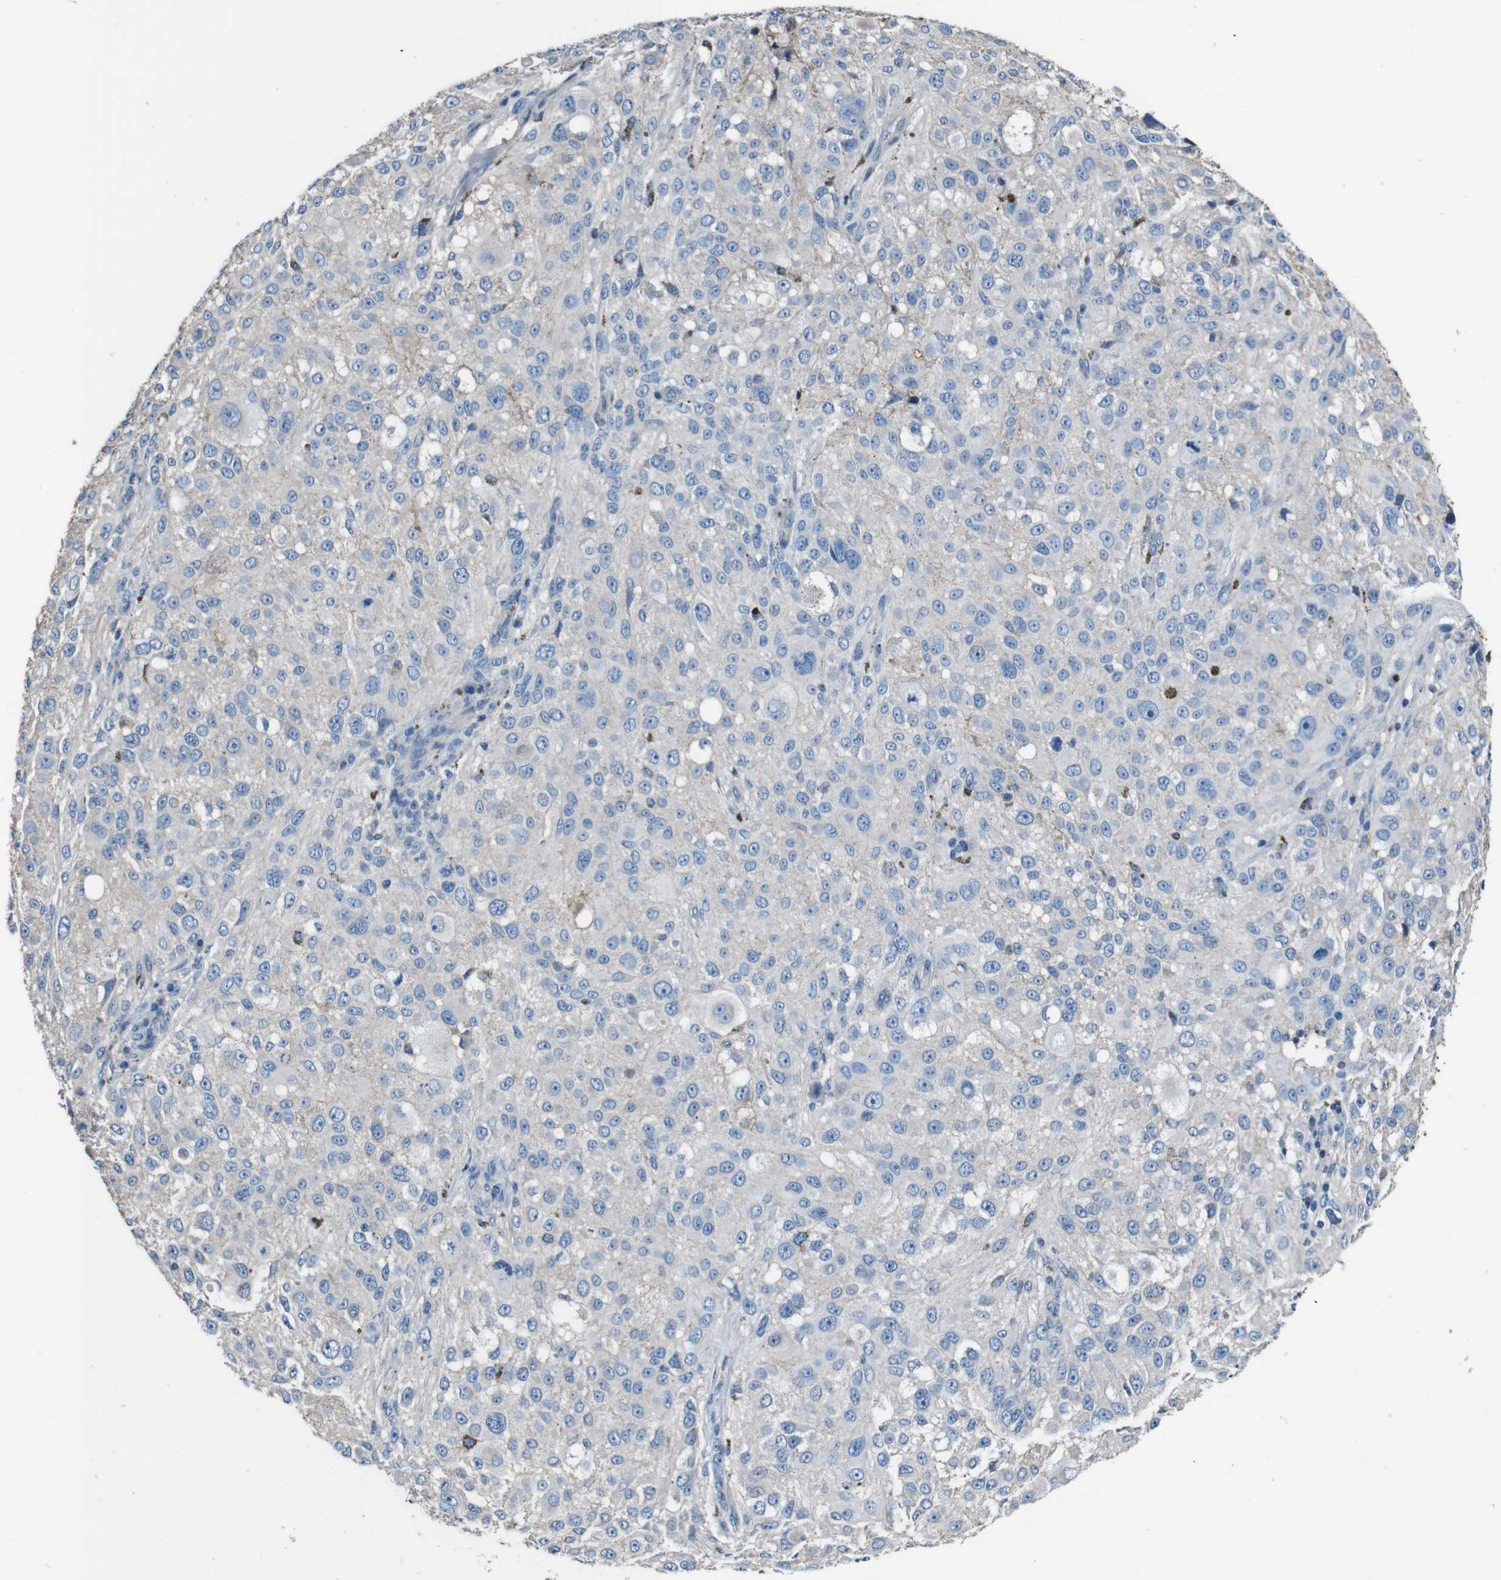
{"staining": {"intensity": "weak", "quantity": "<25%", "location": "cytoplasmic/membranous"}, "tissue": "melanoma", "cell_type": "Tumor cells", "image_type": "cancer", "snomed": [{"axis": "morphology", "description": "Necrosis, NOS"}, {"axis": "morphology", "description": "Malignant melanoma, NOS"}, {"axis": "topography", "description": "Skin"}], "caption": "Protein analysis of malignant melanoma displays no significant staining in tumor cells.", "gene": "LEP", "patient": {"sex": "female", "age": 87}}